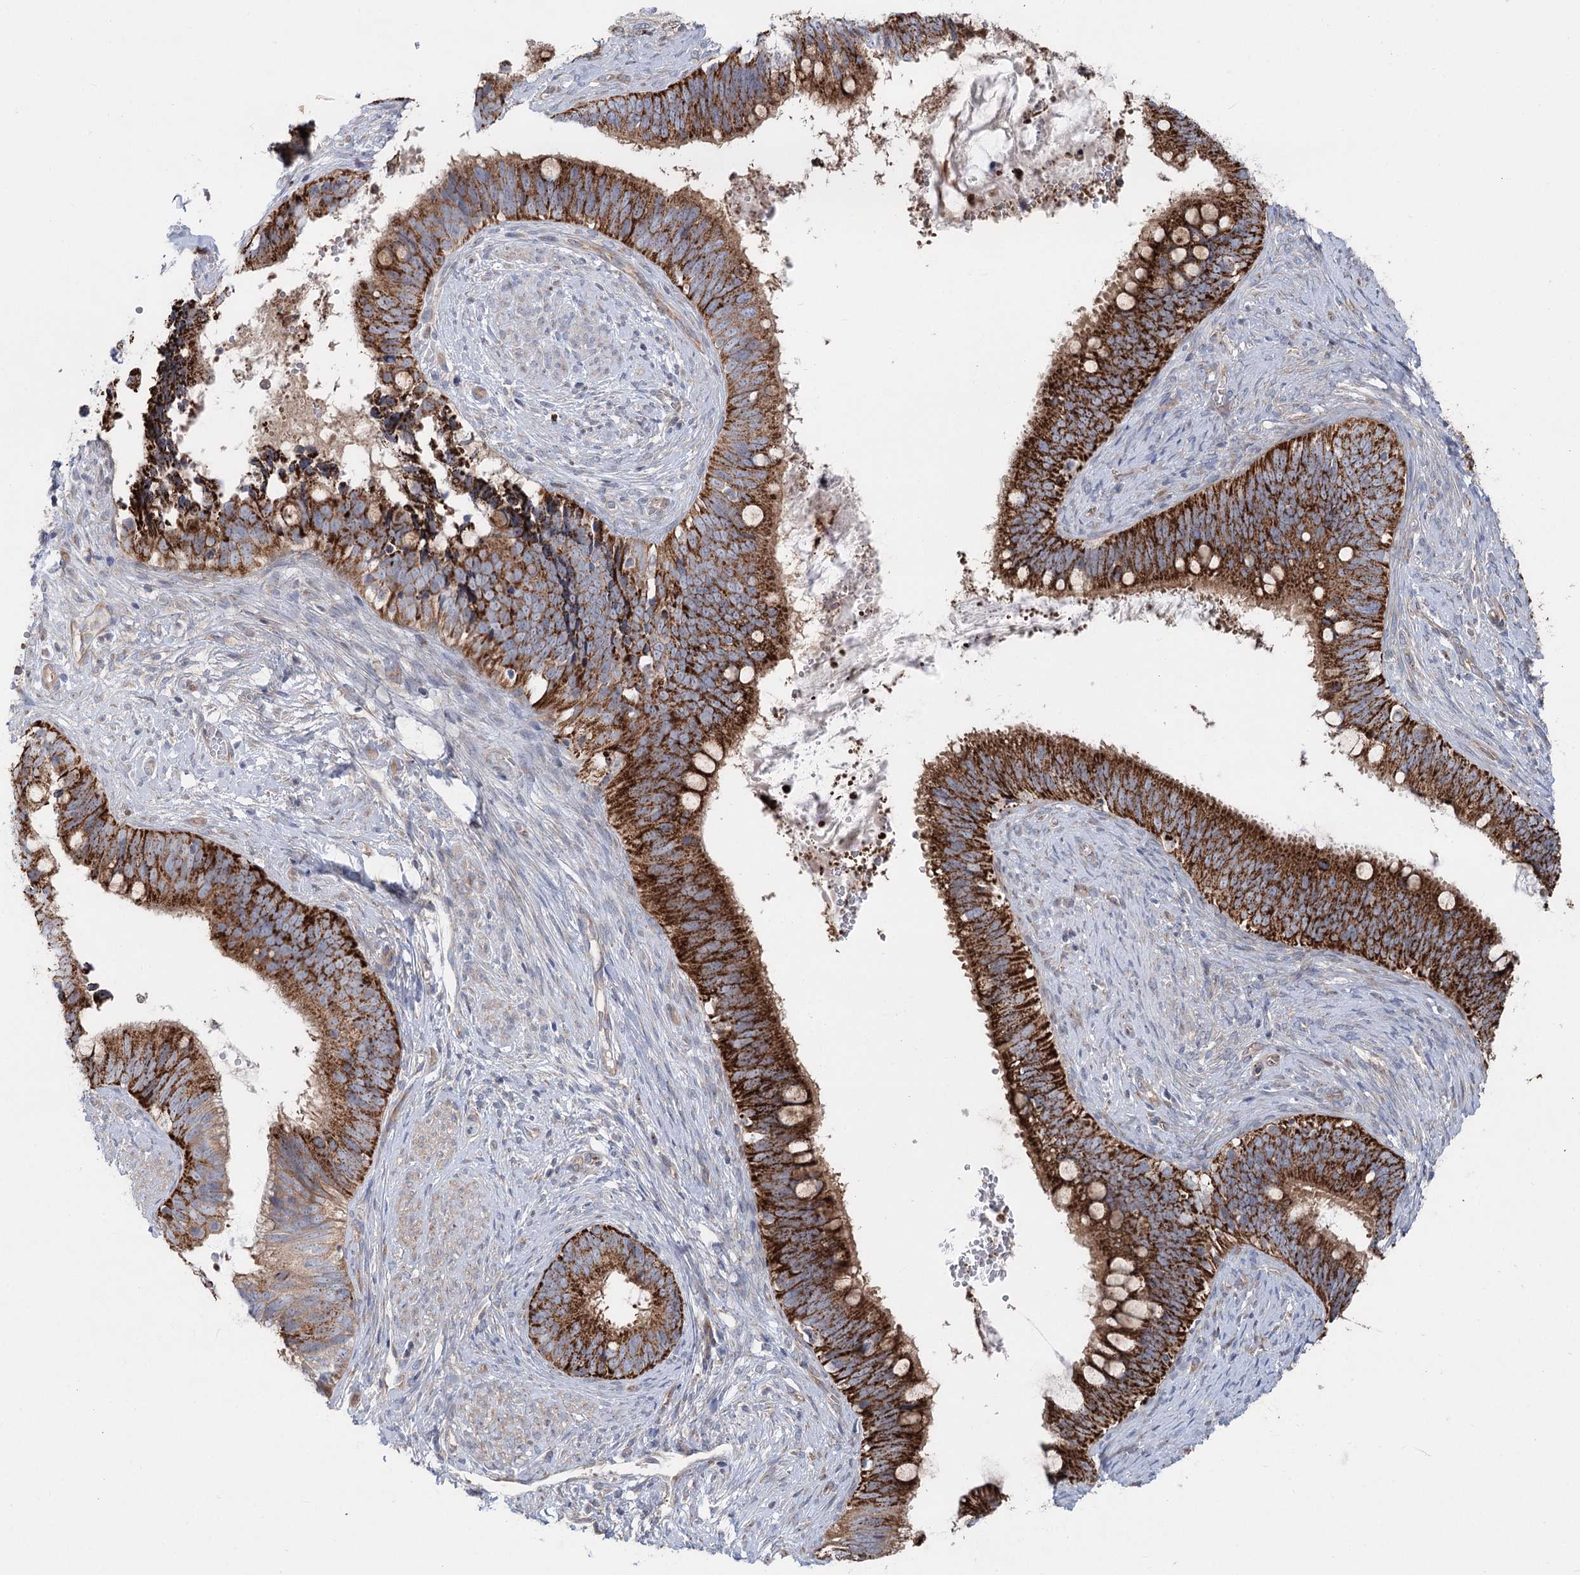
{"staining": {"intensity": "strong", "quantity": ">75%", "location": "cytoplasmic/membranous"}, "tissue": "cervical cancer", "cell_type": "Tumor cells", "image_type": "cancer", "snomed": [{"axis": "morphology", "description": "Adenocarcinoma, NOS"}, {"axis": "topography", "description": "Cervix"}], "caption": "Immunohistochemical staining of human adenocarcinoma (cervical) demonstrates high levels of strong cytoplasmic/membranous staining in approximately >75% of tumor cells.", "gene": "SCN11A", "patient": {"sex": "female", "age": 42}}